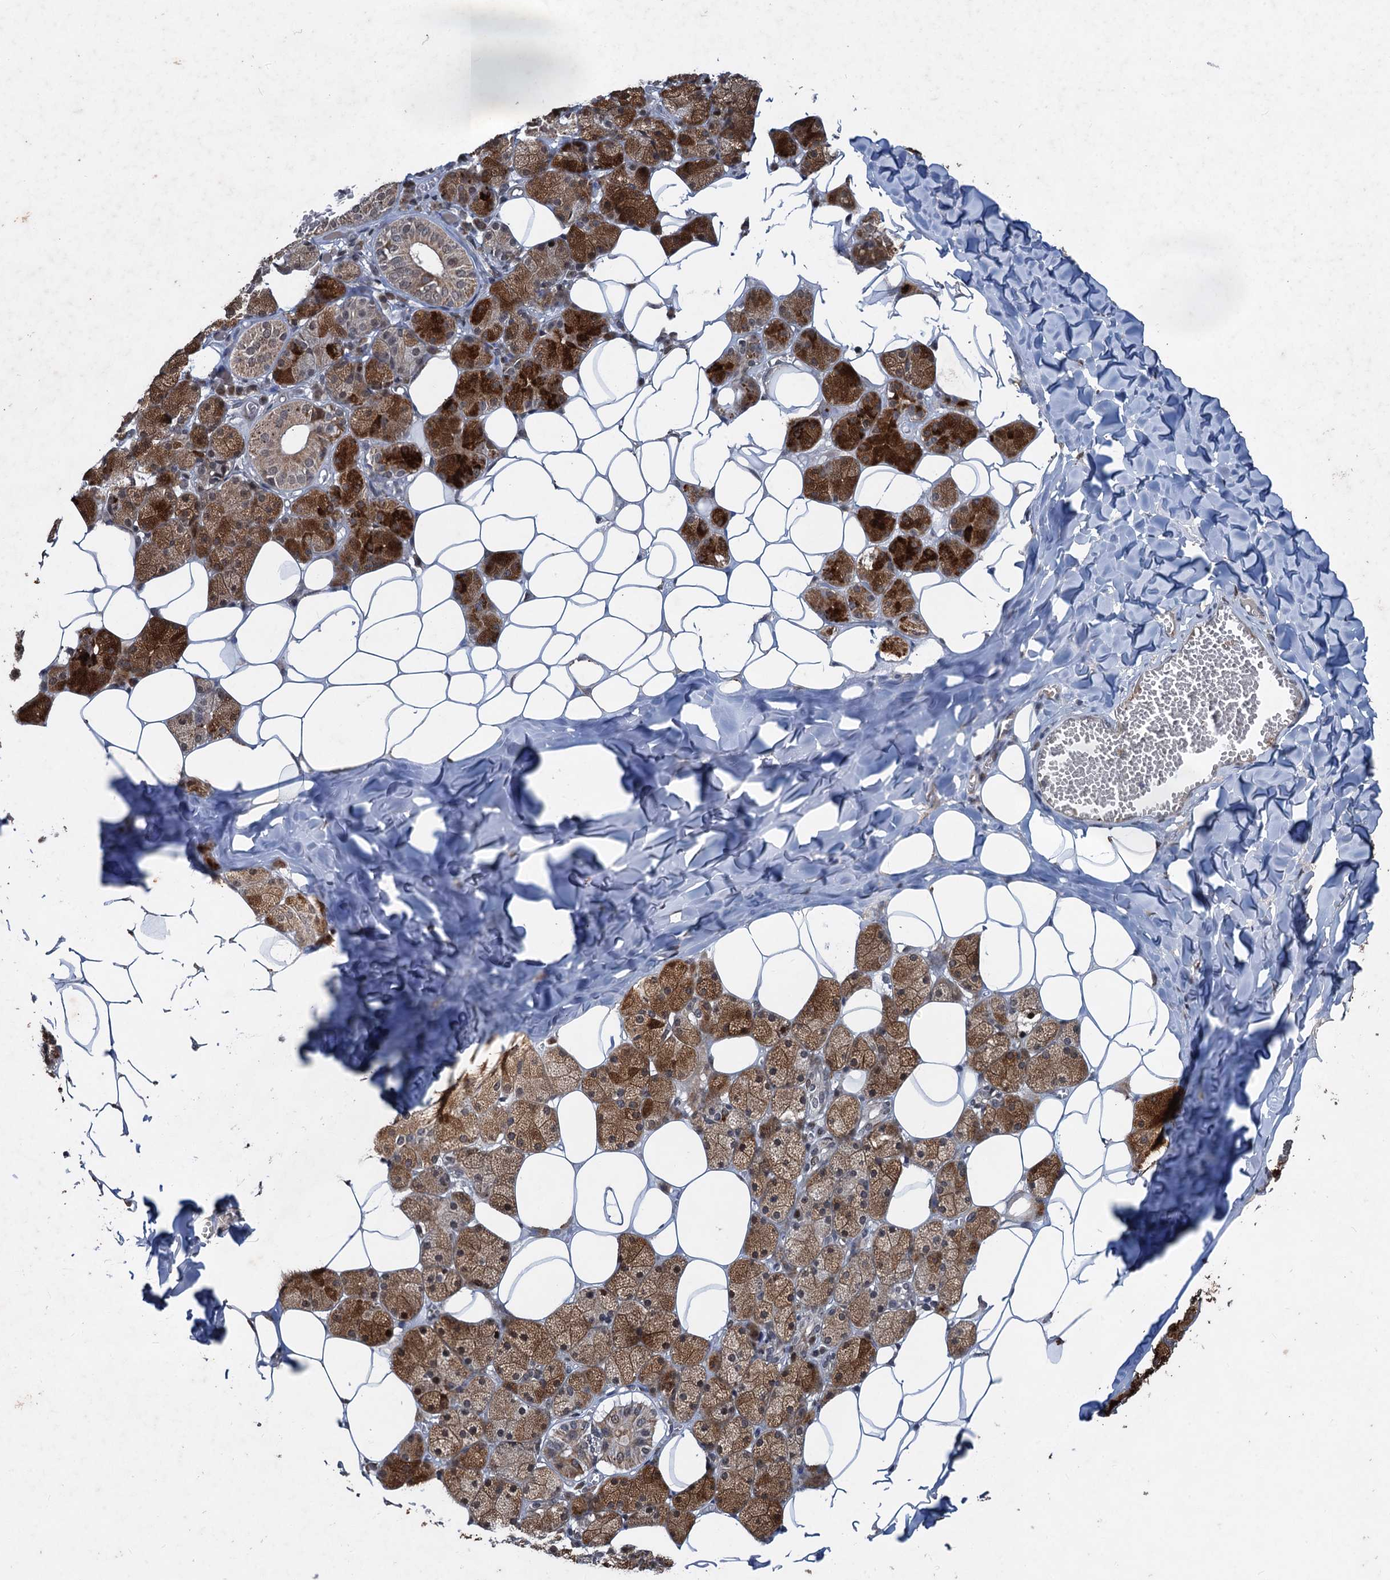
{"staining": {"intensity": "strong", "quantity": "25%-75%", "location": "cytoplasmic/membranous"}, "tissue": "salivary gland", "cell_type": "Glandular cells", "image_type": "normal", "snomed": [{"axis": "morphology", "description": "Normal tissue, NOS"}, {"axis": "topography", "description": "Salivary gland"}], "caption": "This image displays immunohistochemistry (IHC) staining of benign human salivary gland, with high strong cytoplasmic/membranous staining in about 25%-75% of glandular cells.", "gene": "REP15", "patient": {"sex": "female", "age": 33}}